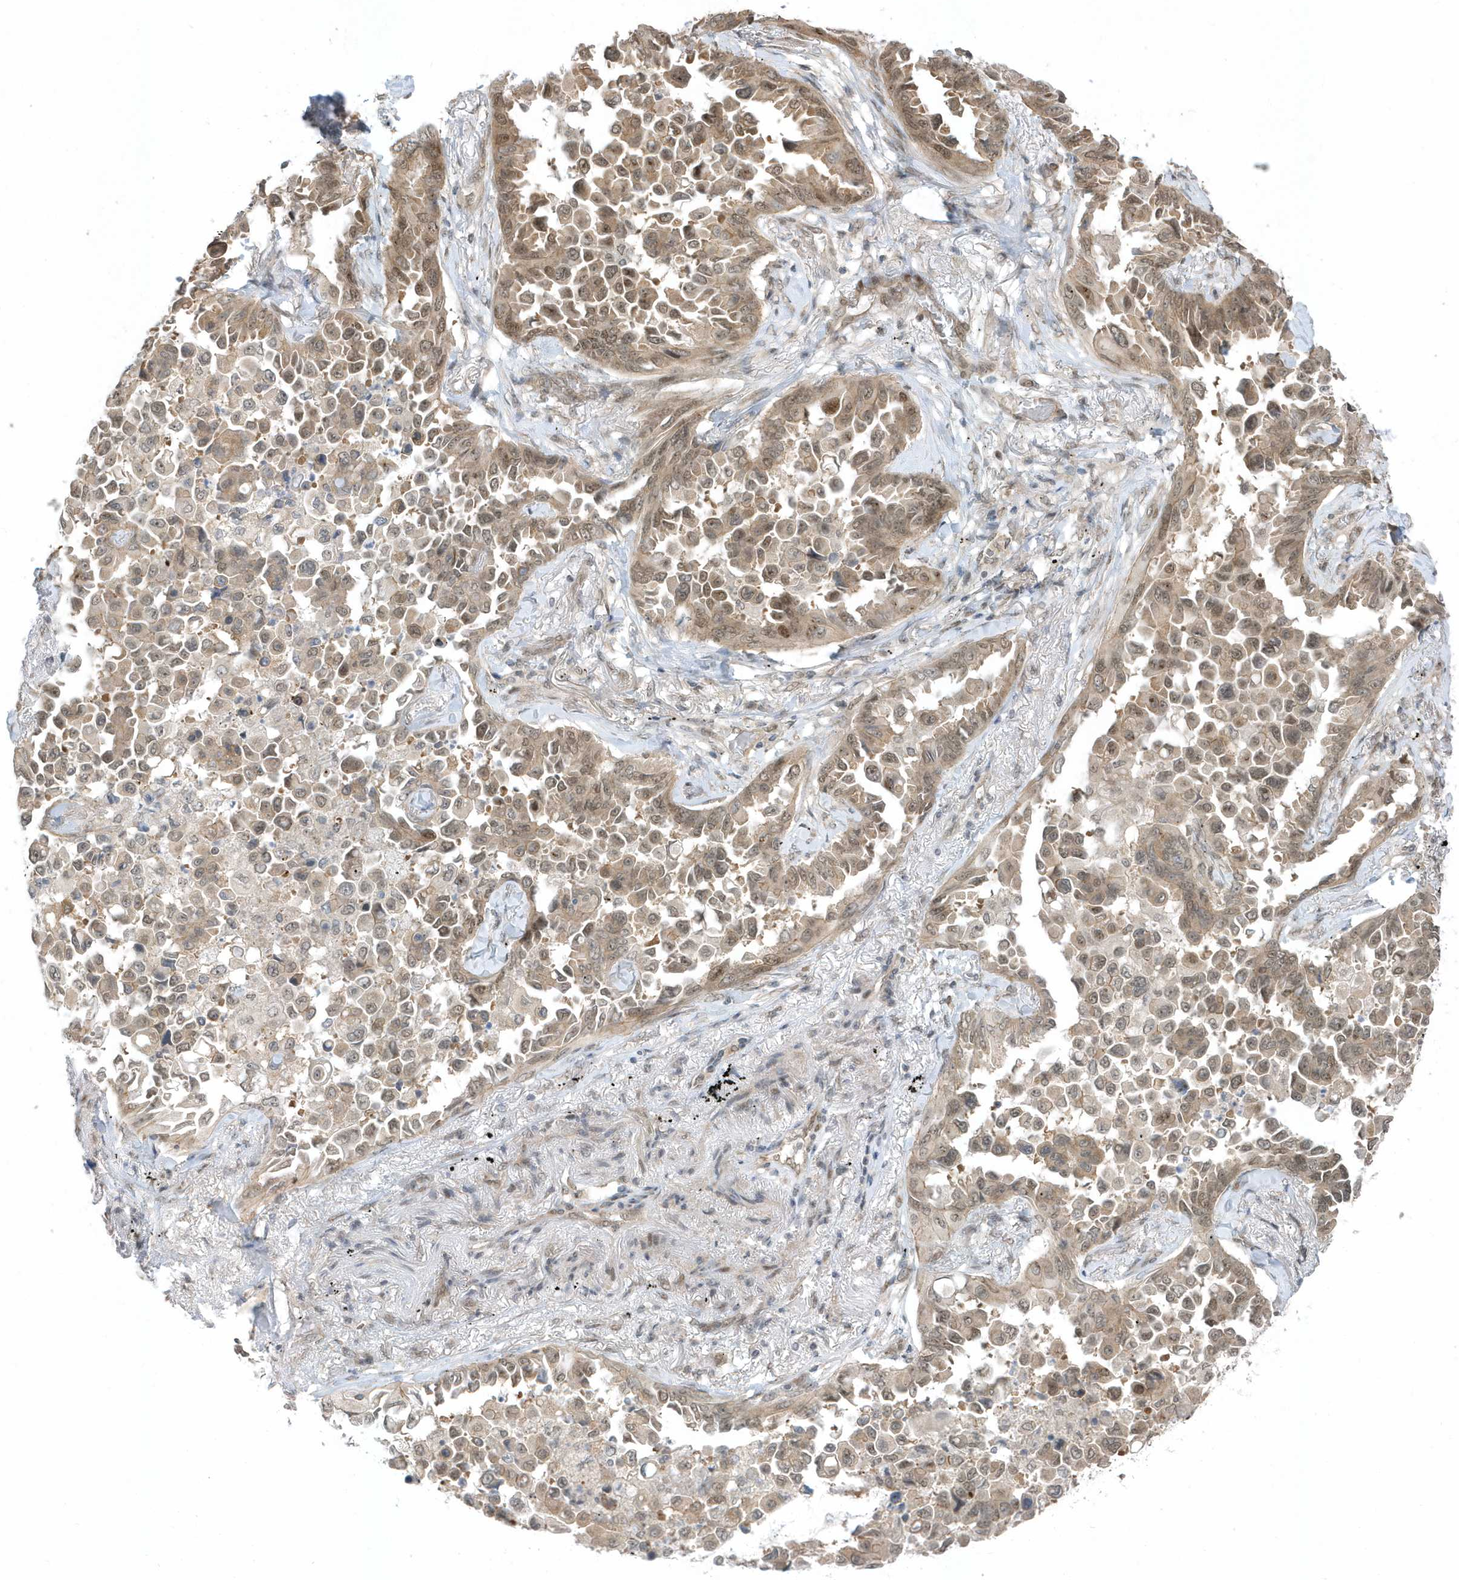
{"staining": {"intensity": "moderate", "quantity": ">75%", "location": "cytoplasmic/membranous,nuclear"}, "tissue": "lung cancer", "cell_type": "Tumor cells", "image_type": "cancer", "snomed": [{"axis": "morphology", "description": "Adenocarcinoma, NOS"}, {"axis": "topography", "description": "Lung"}], "caption": "The photomicrograph exhibits staining of lung cancer, revealing moderate cytoplasmic/membranous and nuclear protein expression (brown color) within tumor cells. (brown staining indicates protein expression, while blue staining denotes nuclei).", "gene": "USP53", "patient": {"sex": "female", "age": 67}}